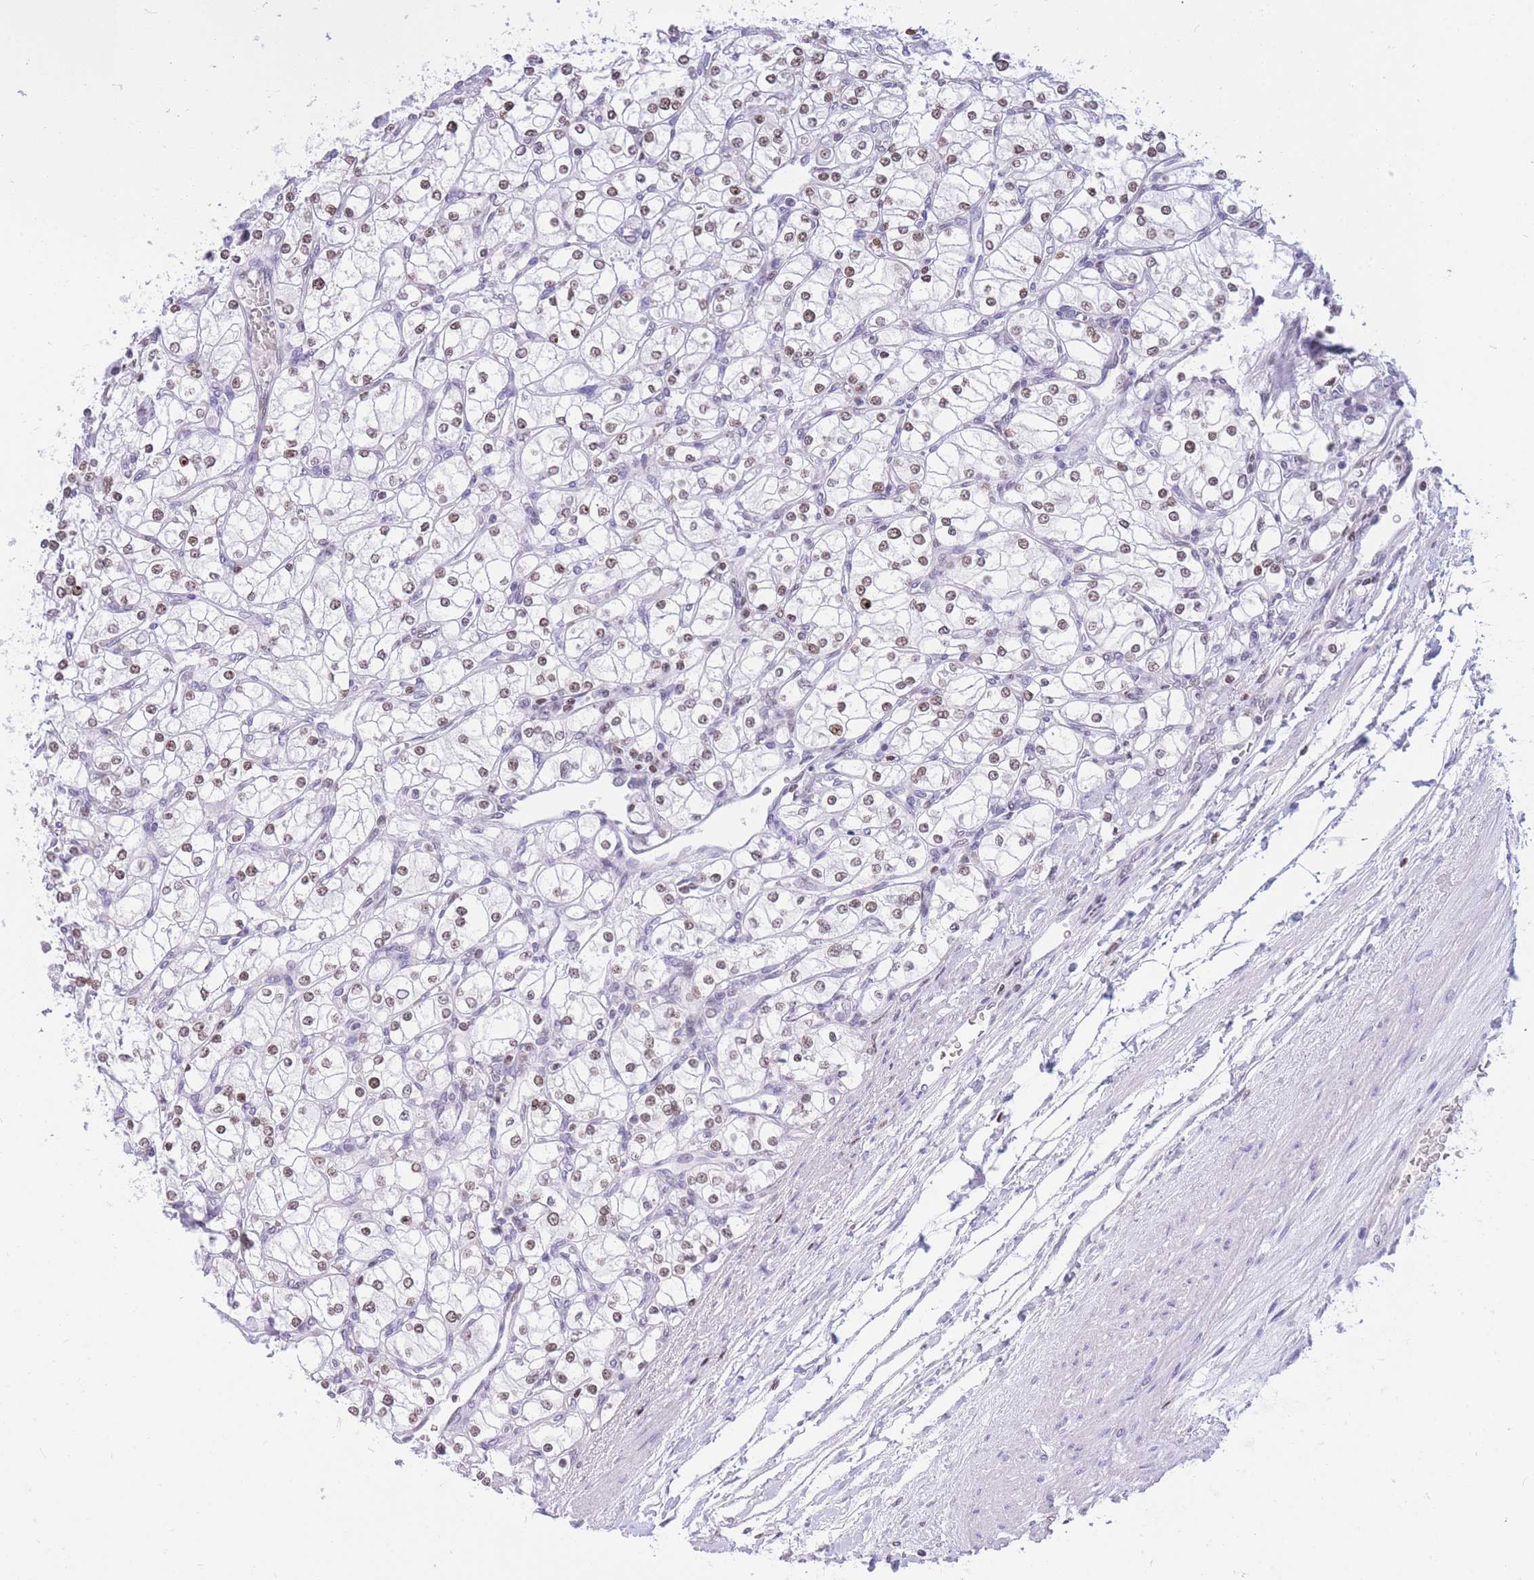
{"staining": {"intensity": "weak", "quantity": ">75%", "location": "nuclear"}, "tissue": "renal cancer", "cell_type": "Tumor cells", "image_type": "cancer", "snomed": [{"axis": "morphology", "description": "Adenocarcinoma, NOS"}, {"axis": "topography", "description": "Kidney"}], "caption": "Immunohistochemistry of human renal cancer demonstrates low levels of weak nuclear positivity in about >75% of tumor cells.", "gene": "HMGN1", "patient": {"sex": "male", "age": 80}}